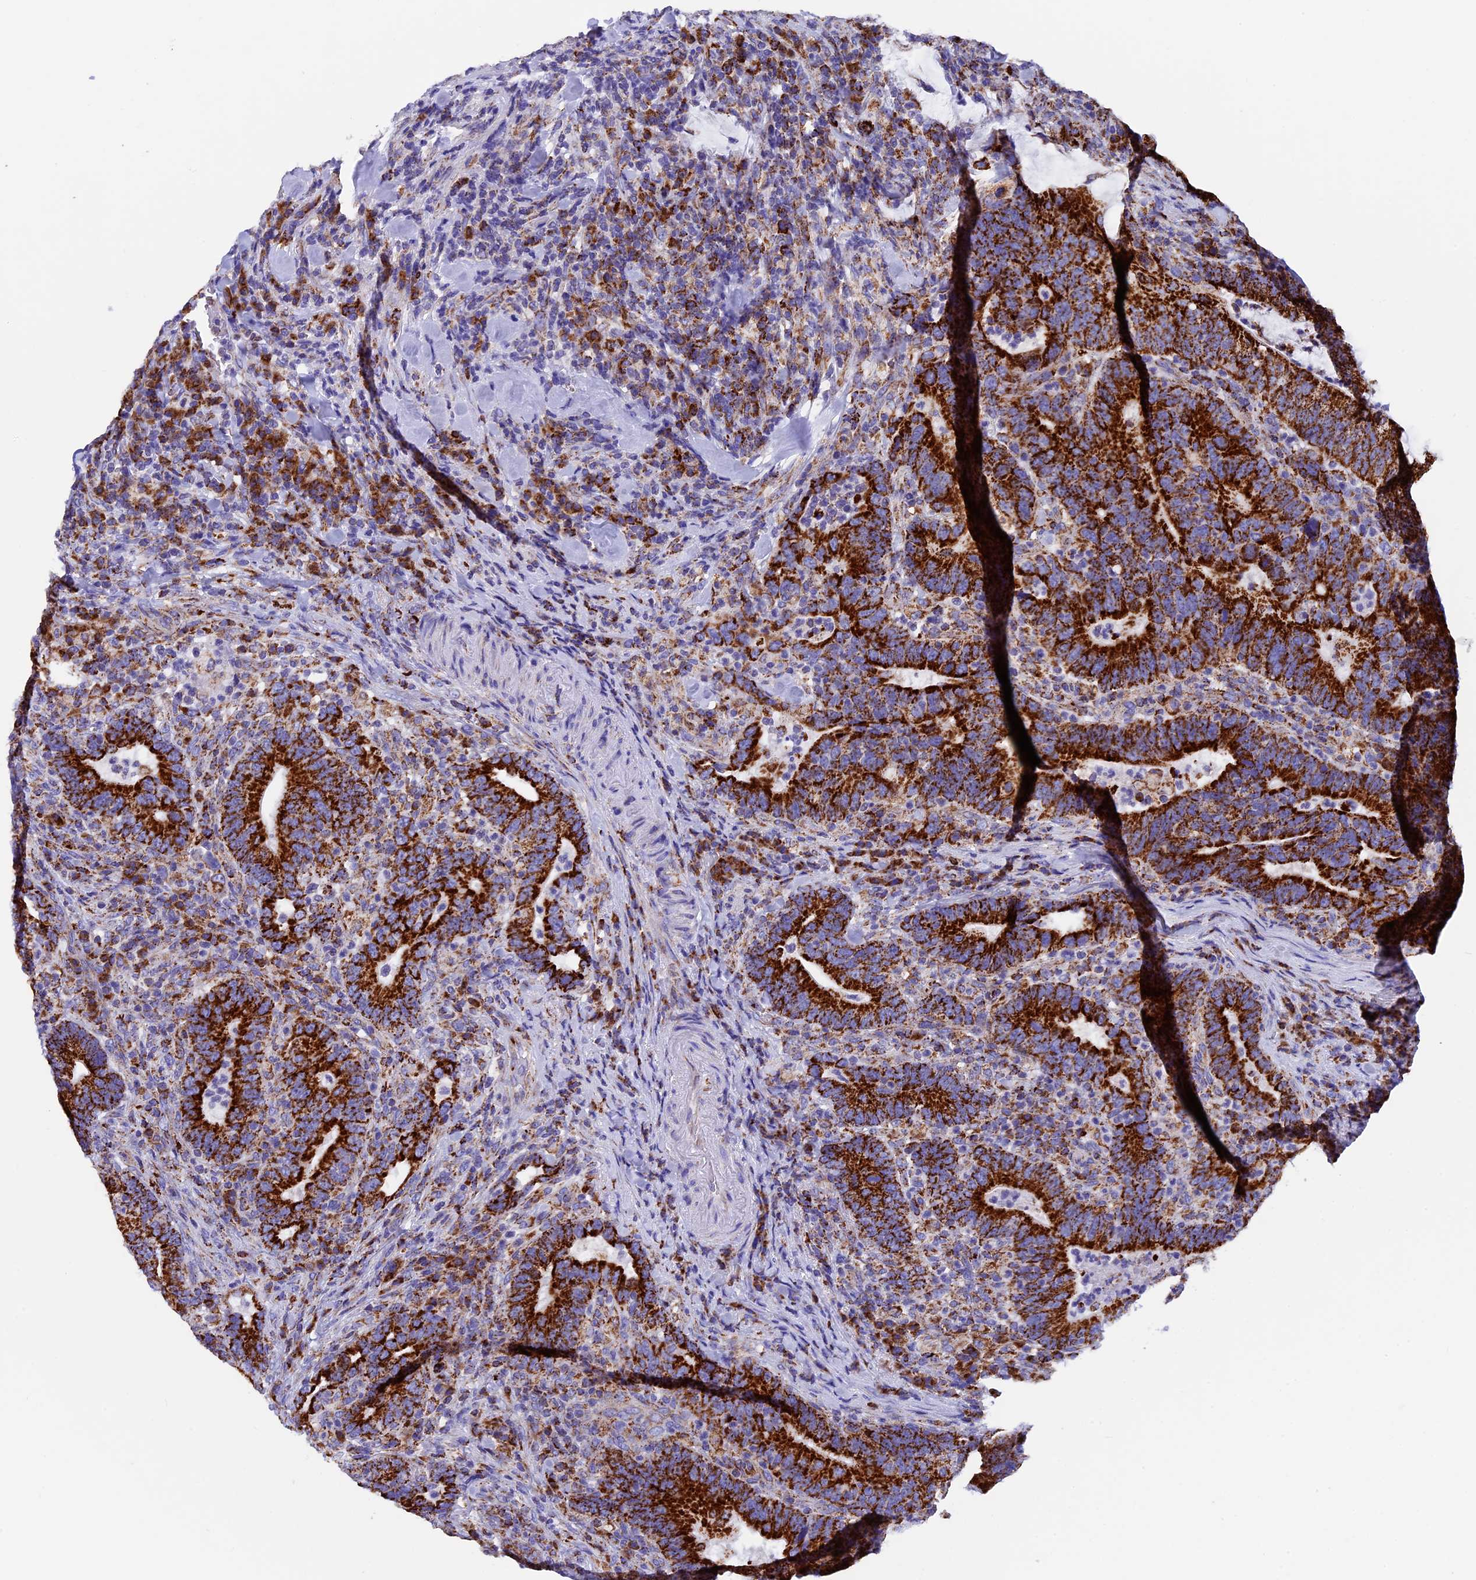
{"staining": {"intensity": "strong", "quantity": ">75%", "location": "cytoplasmic/membranous"}, "tissue": "colorectal cancer", "cell_type": "Tumor cells", "image_type": "cancer", "snomed": [{"axis": "morphology", "description": "Adenocarcinoma, NOS"}, {"axis": "topography", "description": "Colon"}], "caption": "Immunohistochemistry of colorectal adenocarcinoma exhibits high levels of strong cytoplasmic/membranous staining in about >75% of tumor cells. The protein of interest is shown in brown color, while the nuclei are stained blue.", "gene": "SLC8B1", "patient": {"sex": "female", "age": 66}}